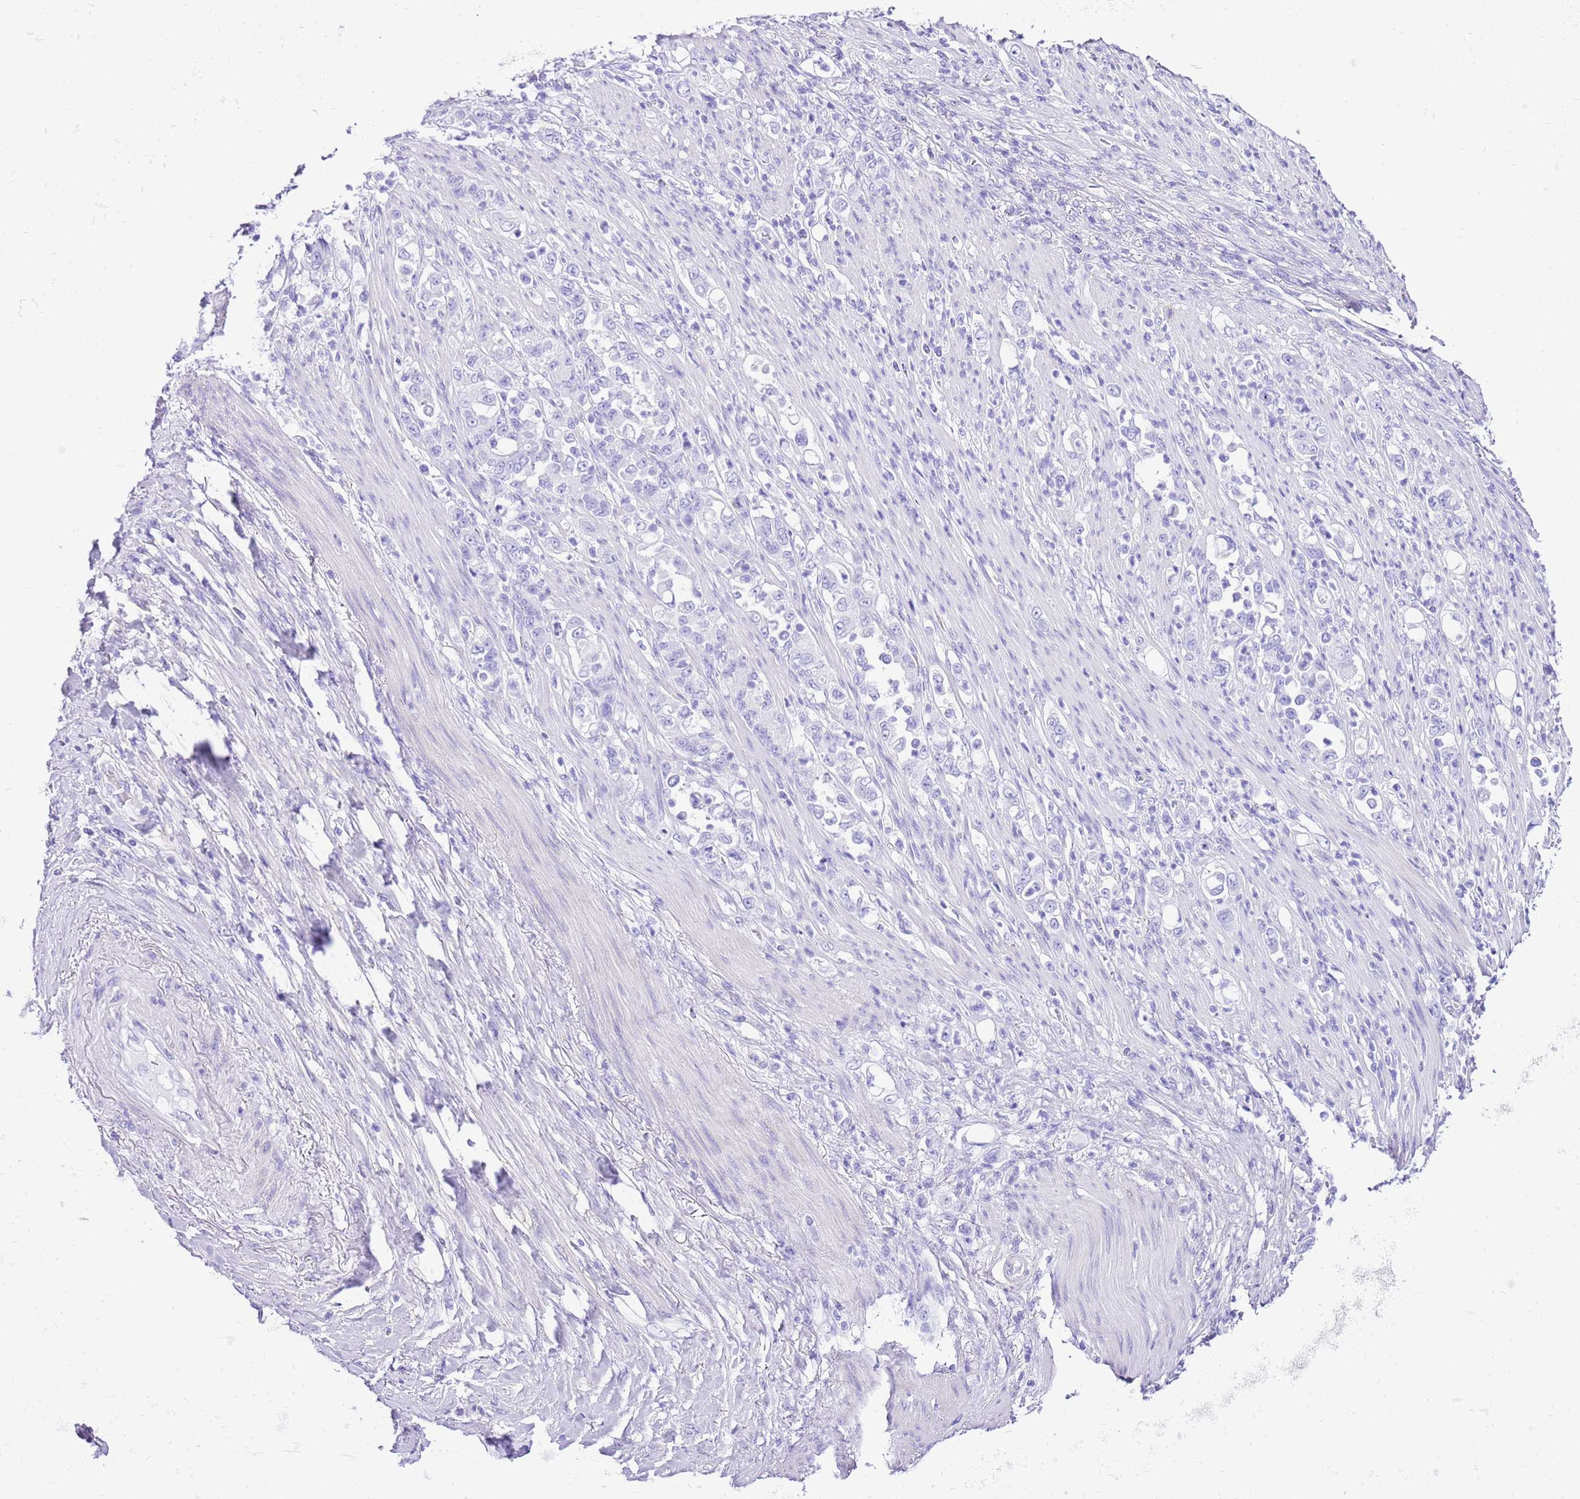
{"staining": {"intensity": "negative", "quantity": "none", "location": "none"}, "tissue": "stomach cancer", "cell_type": "Tumor cells", "image_type": "cancer", "snomed": [{"axis": "morphology", "description": "Normal tissue, NOS"}, {"axis": "morphology", "description": "Adenocarcinoma, NOS"}, {"axis": "topography", "description": "Stomach"}], "caption": "High power microscopy photomicrograph of an immunohistochemistry (IHC) micrograph of stomach cancer (adenocarcinoma), revealing no significant expression in tumor cells. (Brightfield microscopy of DAB IHC at high magnification).", "gene": "KCNC1", "patient": {"sex": "female", "age": 79}}